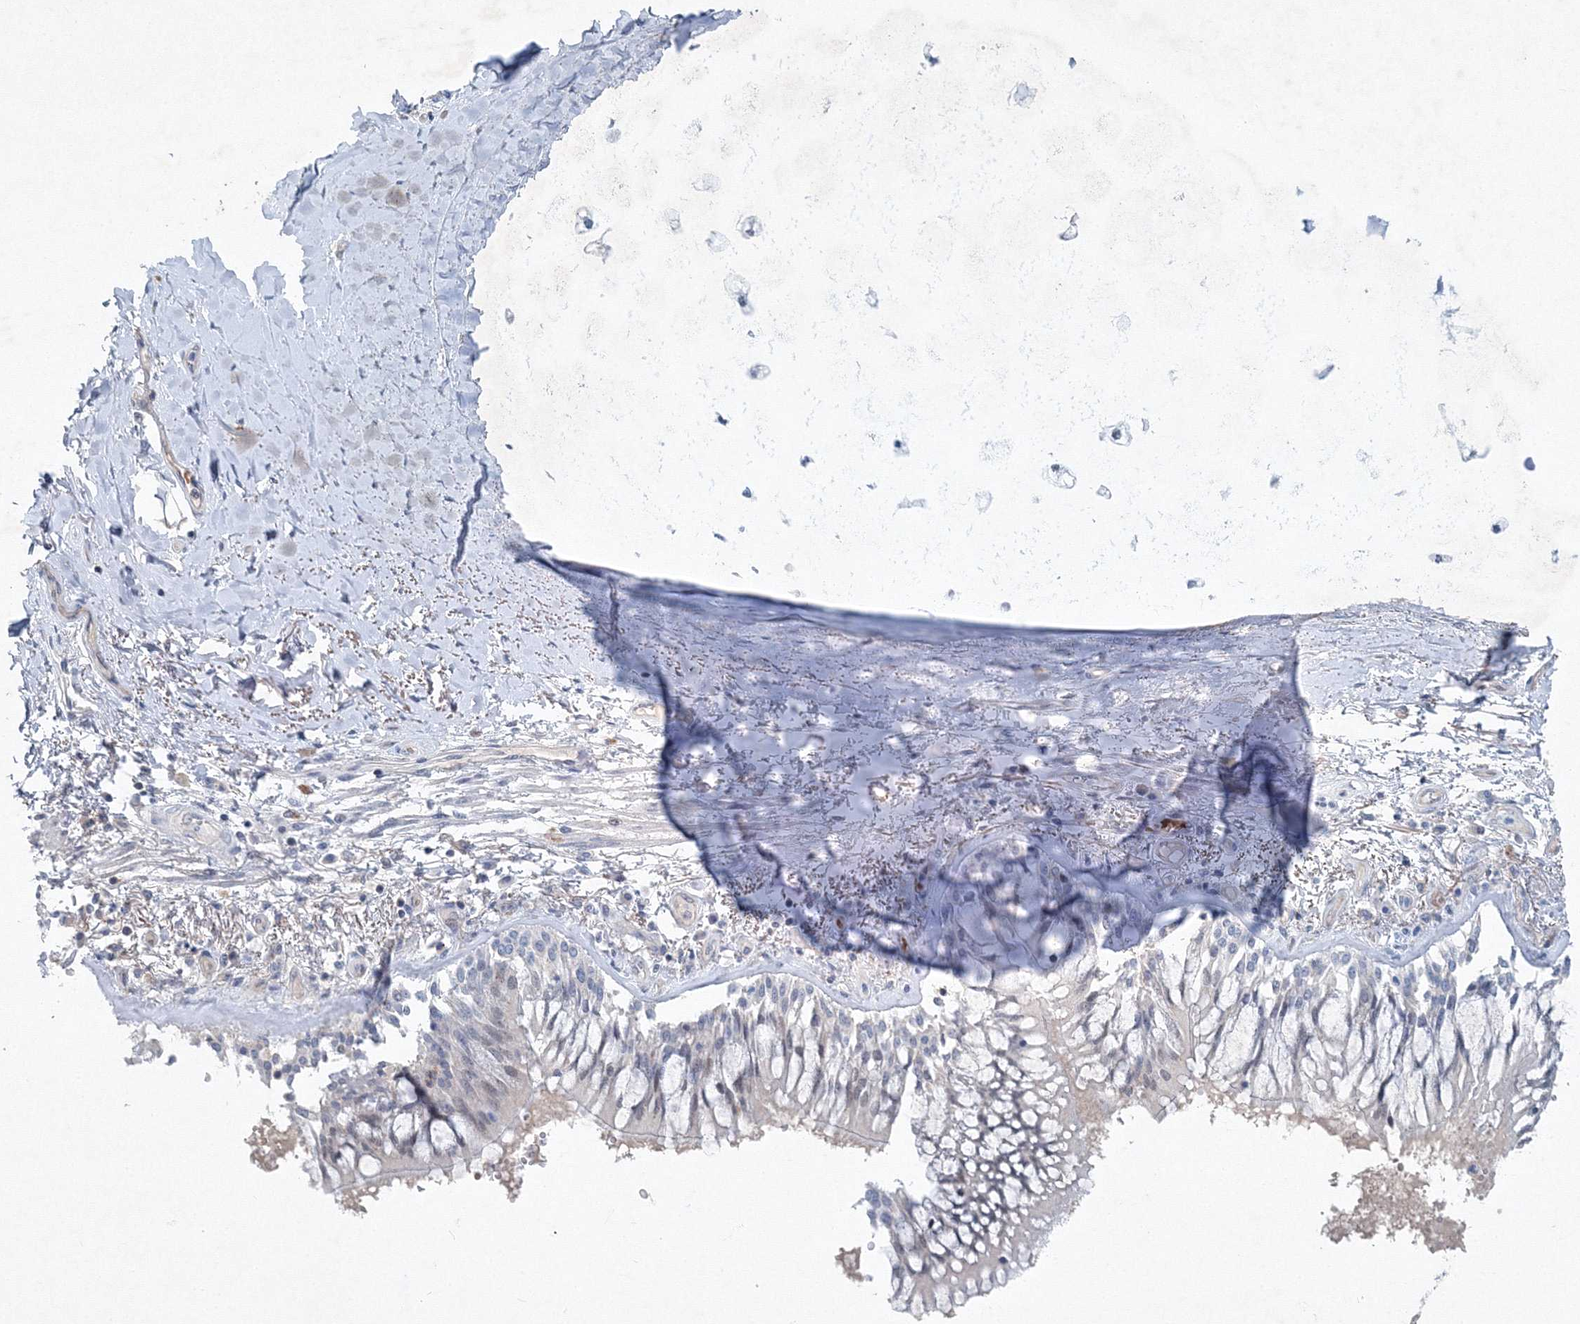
{"staining": {"intensity": "negative", "quantity": "none", "location": "none"}, "tissue": "adipose tissue", "cell_type": "Adipocytes", "image_type": "normal", "snomed": [{"axis": "morphology", "description": "Normal tissue, NOS"}, {"axis": "topography", "description": "Cartilage tissue"}, {"axis": "topography", "description": "Bronchus"}, {"axis": "topography", "description": "Lung"}, {"axis": "topography", "description": "Peripheral nerve tissue"}], "caption": "Immunohistochemistry of benign adipose tissue demonstrates no staining in adipocytes. (IHC, brightfield microscopy, high magnification).", "gene": "SH3BP5", "patient": {"sex": "female", "age": 49}}